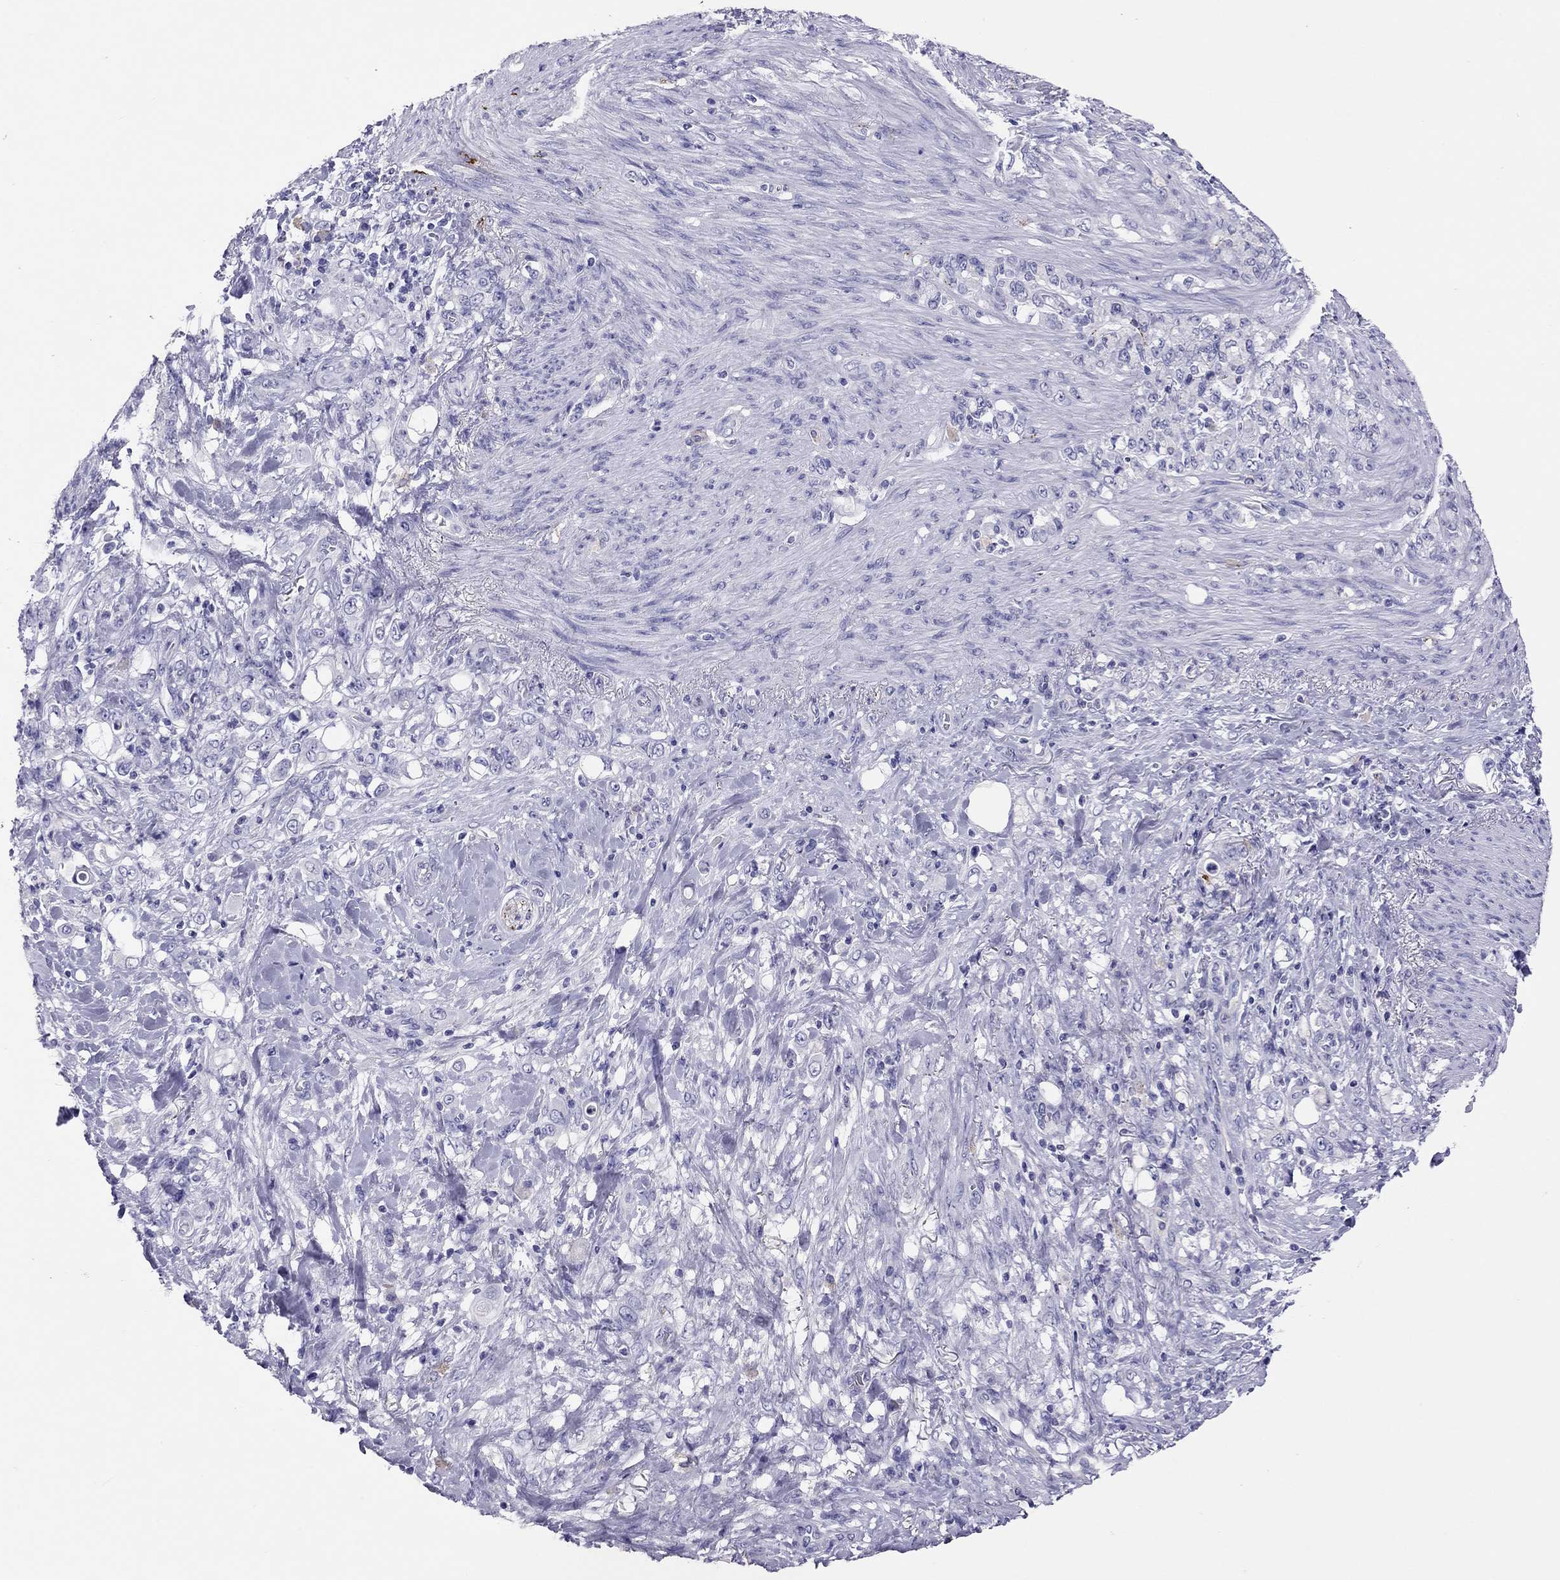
{"staining": {"intensity": "negative", "quantity": "none", "location": "none"}, "tissue": "stomach cancer", "cell_type": "Tumor cells", "image_type": "cancer", "snomed": [{"axis": "morphology", "description": "Adenocarcinoma, NOS"}, {"axis": "topography", "description": "Stomach"}], "caption": "This histopathology image is of stomach cancer (adenocarcinoma) stained with IHC to label a protein in brown with the nuclei are counter-stained blue. There is no staining in tumor cells.", "gene": "CALHM1", "patient": {"sex": "female", "age": 79}}